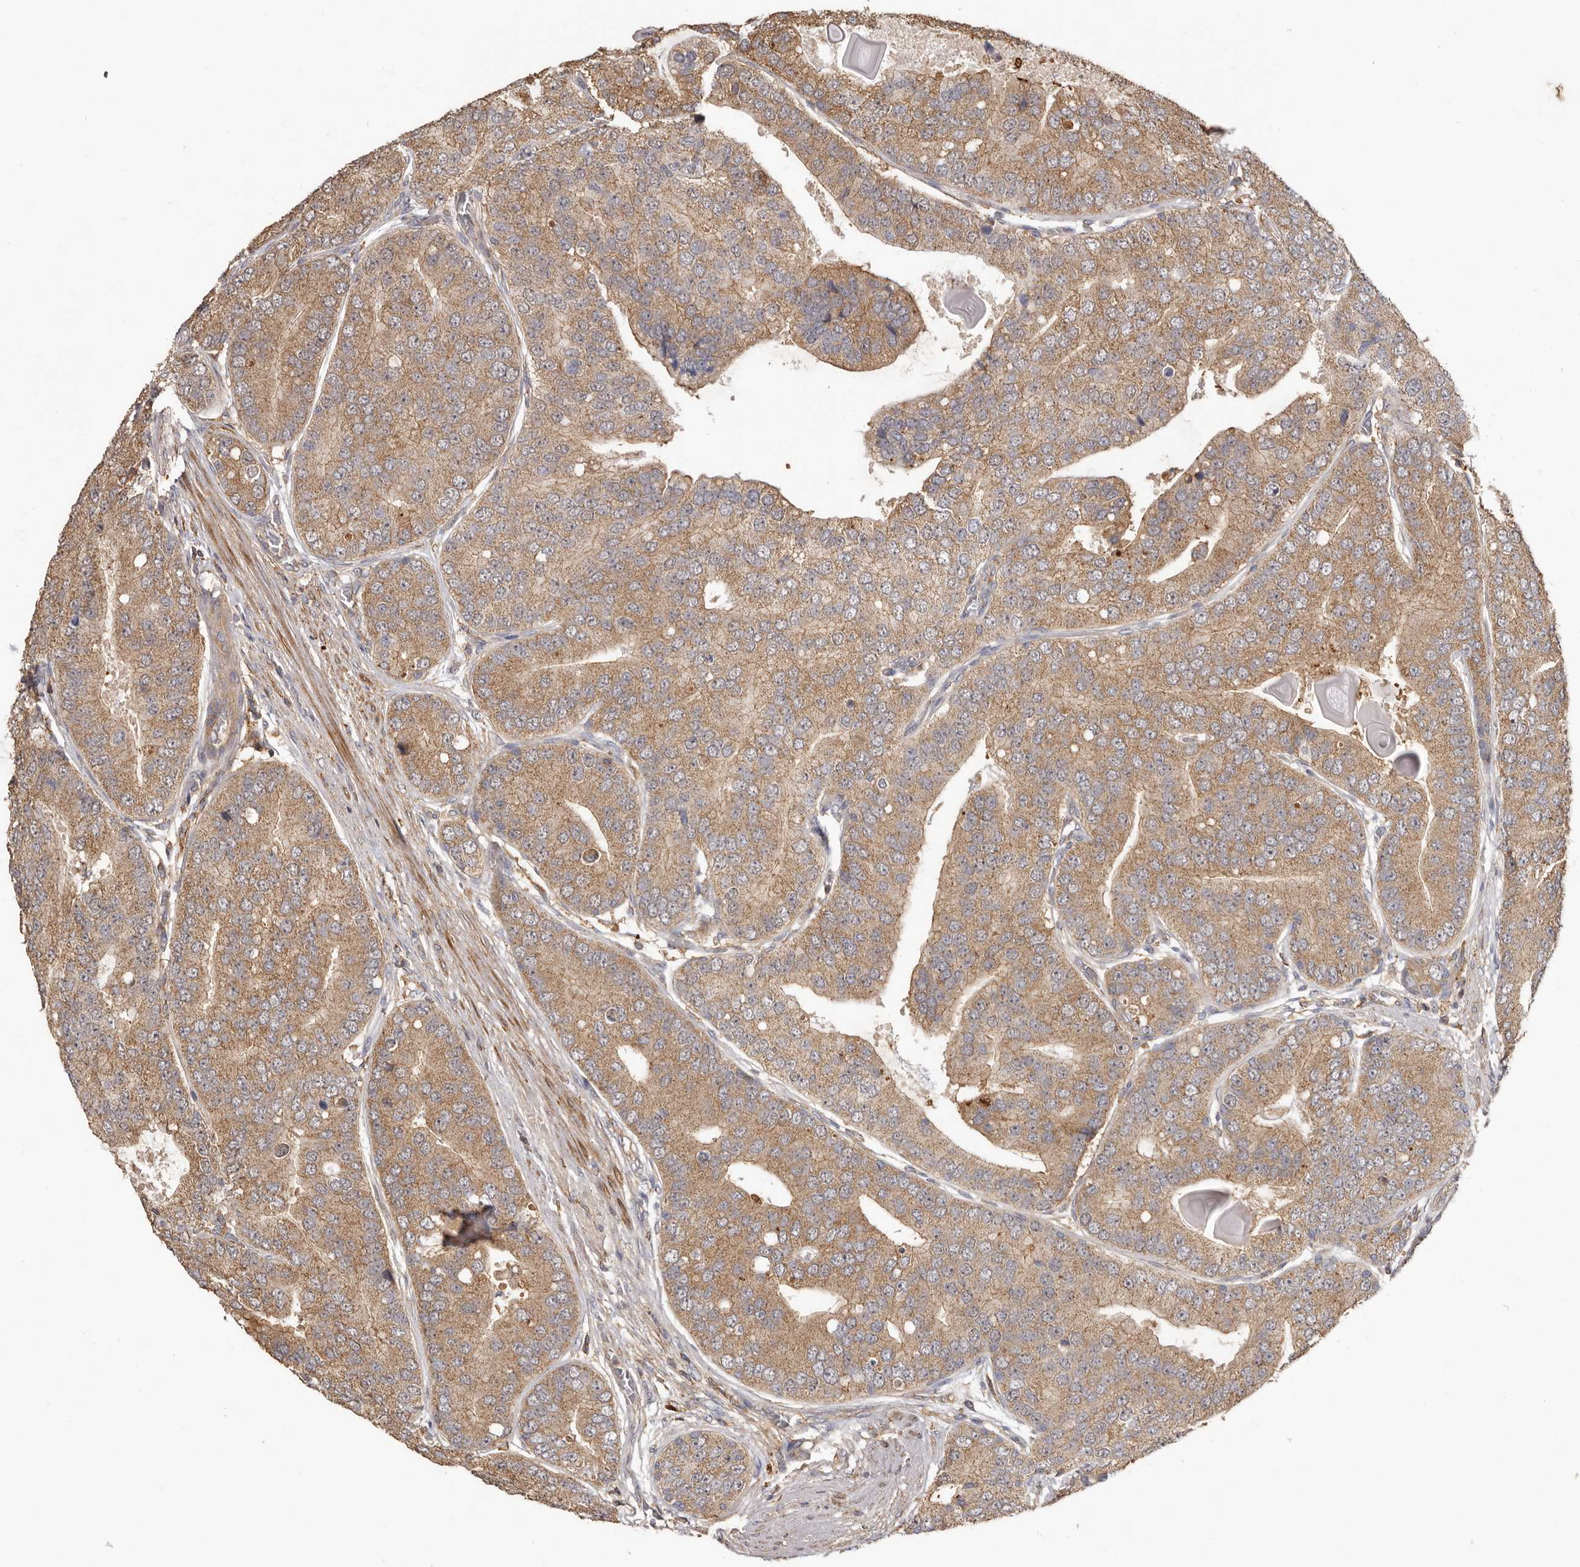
{"staining": {"intensity": "moderate", "quantity": ">75%", "location": "cytoplasmic/membranous"}, "tissue": "prostate cancer", "cell_type": "Tumor cells", "image_type": "cancer", "snomed": [{"axis": "morphology", "description": "Adenocarcinoma, High grade"}, {"axis": "topography", "description": "Prostate"}], "caption": "A brown stain labels moderate cytoplasmic/membranous positivity of a protein in prostate cancer tumor cells. (brown staining indicates protein expression, while blue staining denotes nuclei).", "gene": "RWDD1", "patient": {"sex": "male", "age": 70}}